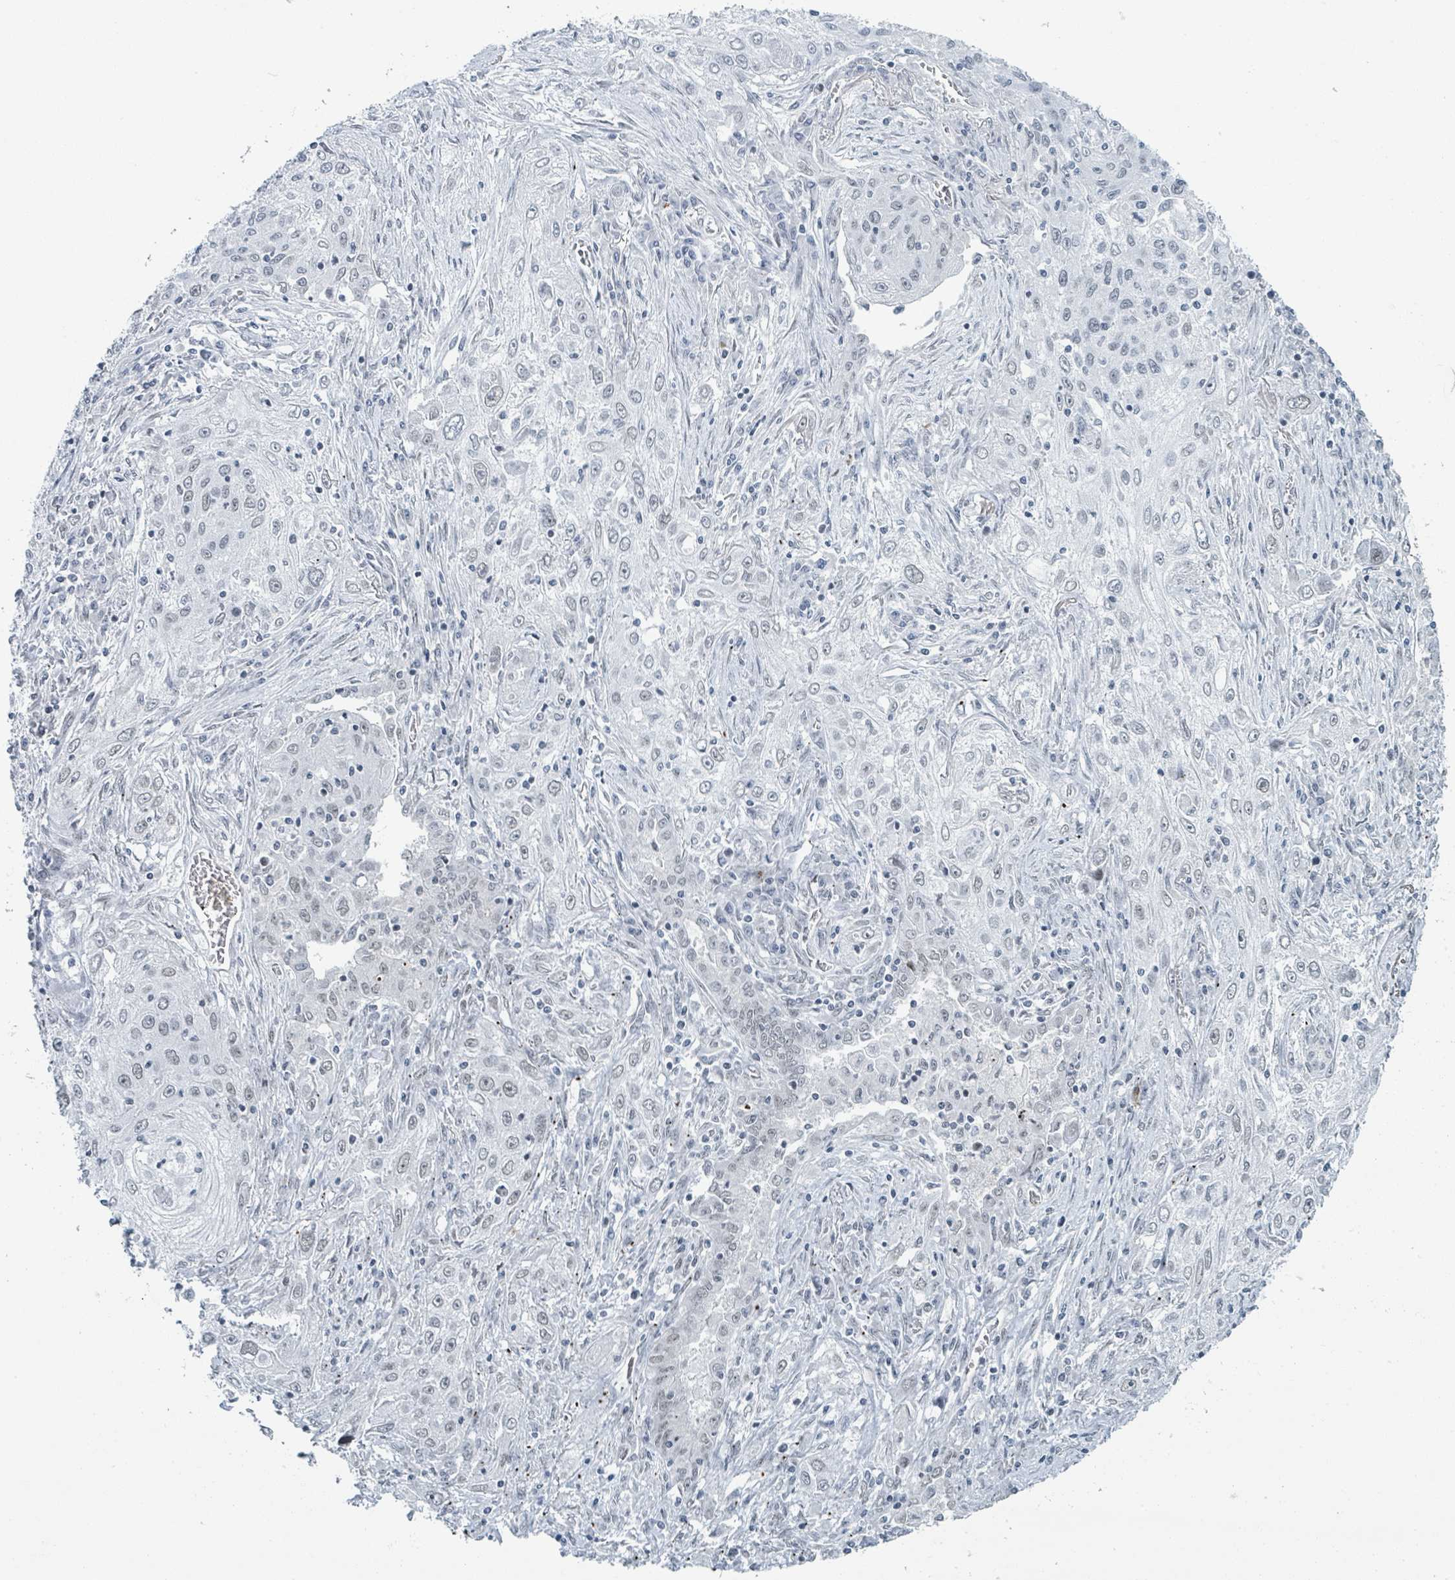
{"staining": {"intensity": "negative", "quantity": "none", "location": "none"}, "tissue": "lung cancer", "cell_type": "Tumor cells", "image_type": "cancer", "snomed": [{"axis": "morphology", "description": "Squamous cell carcinoma, NOS"}, {"axis": "topography", "description": "Lung"}], "caption": "Histopathology image shows no protein positivity in tumor cells of lung cancer (squamous cell carcinoma) tissue.", "gene": "EHMT2", "patient": {"sex": "female", "age": 69}}